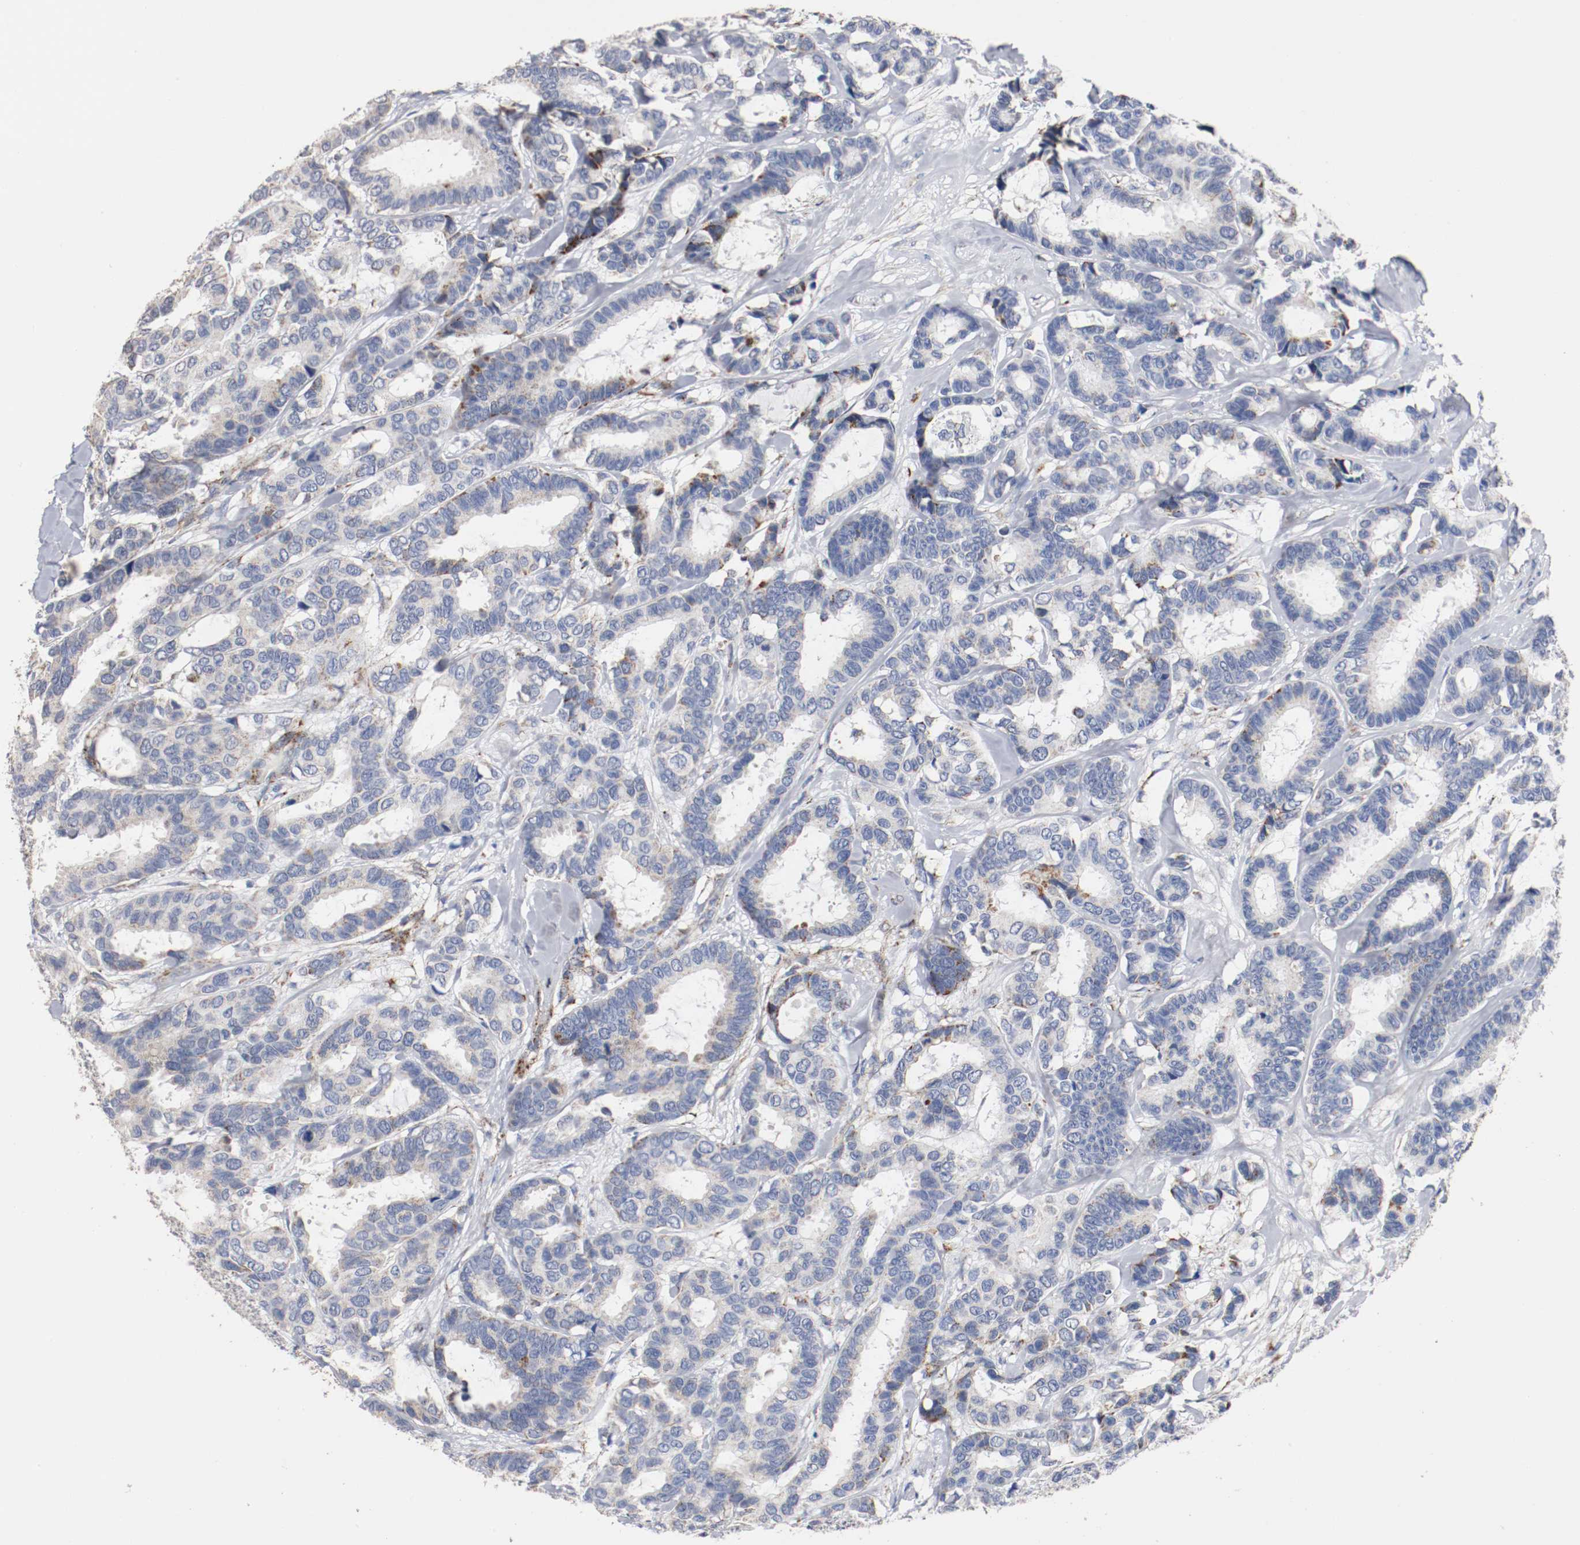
{"staining": {"intensity": "weak", "quantity": "25%-75%", "location": "cytoplasmic/membranous"}, "tissue": "breast cancer", "cell_type": "Tumor cells", "image_type": "cancer", "snomed": [{"axis": "morphology", "description": "Duct carcinoma"}, {"axis": "topography", "description": "Breast"}], "caption": "The image shows immunohistochemical staining of breast intraductal carcinoma. There is weak cytoplasmic/membranous staining is appreciated in about 25%-75% of tumor cells.", "gene": "TUBD1", "patient": {"sex": "female", "age": 87}}